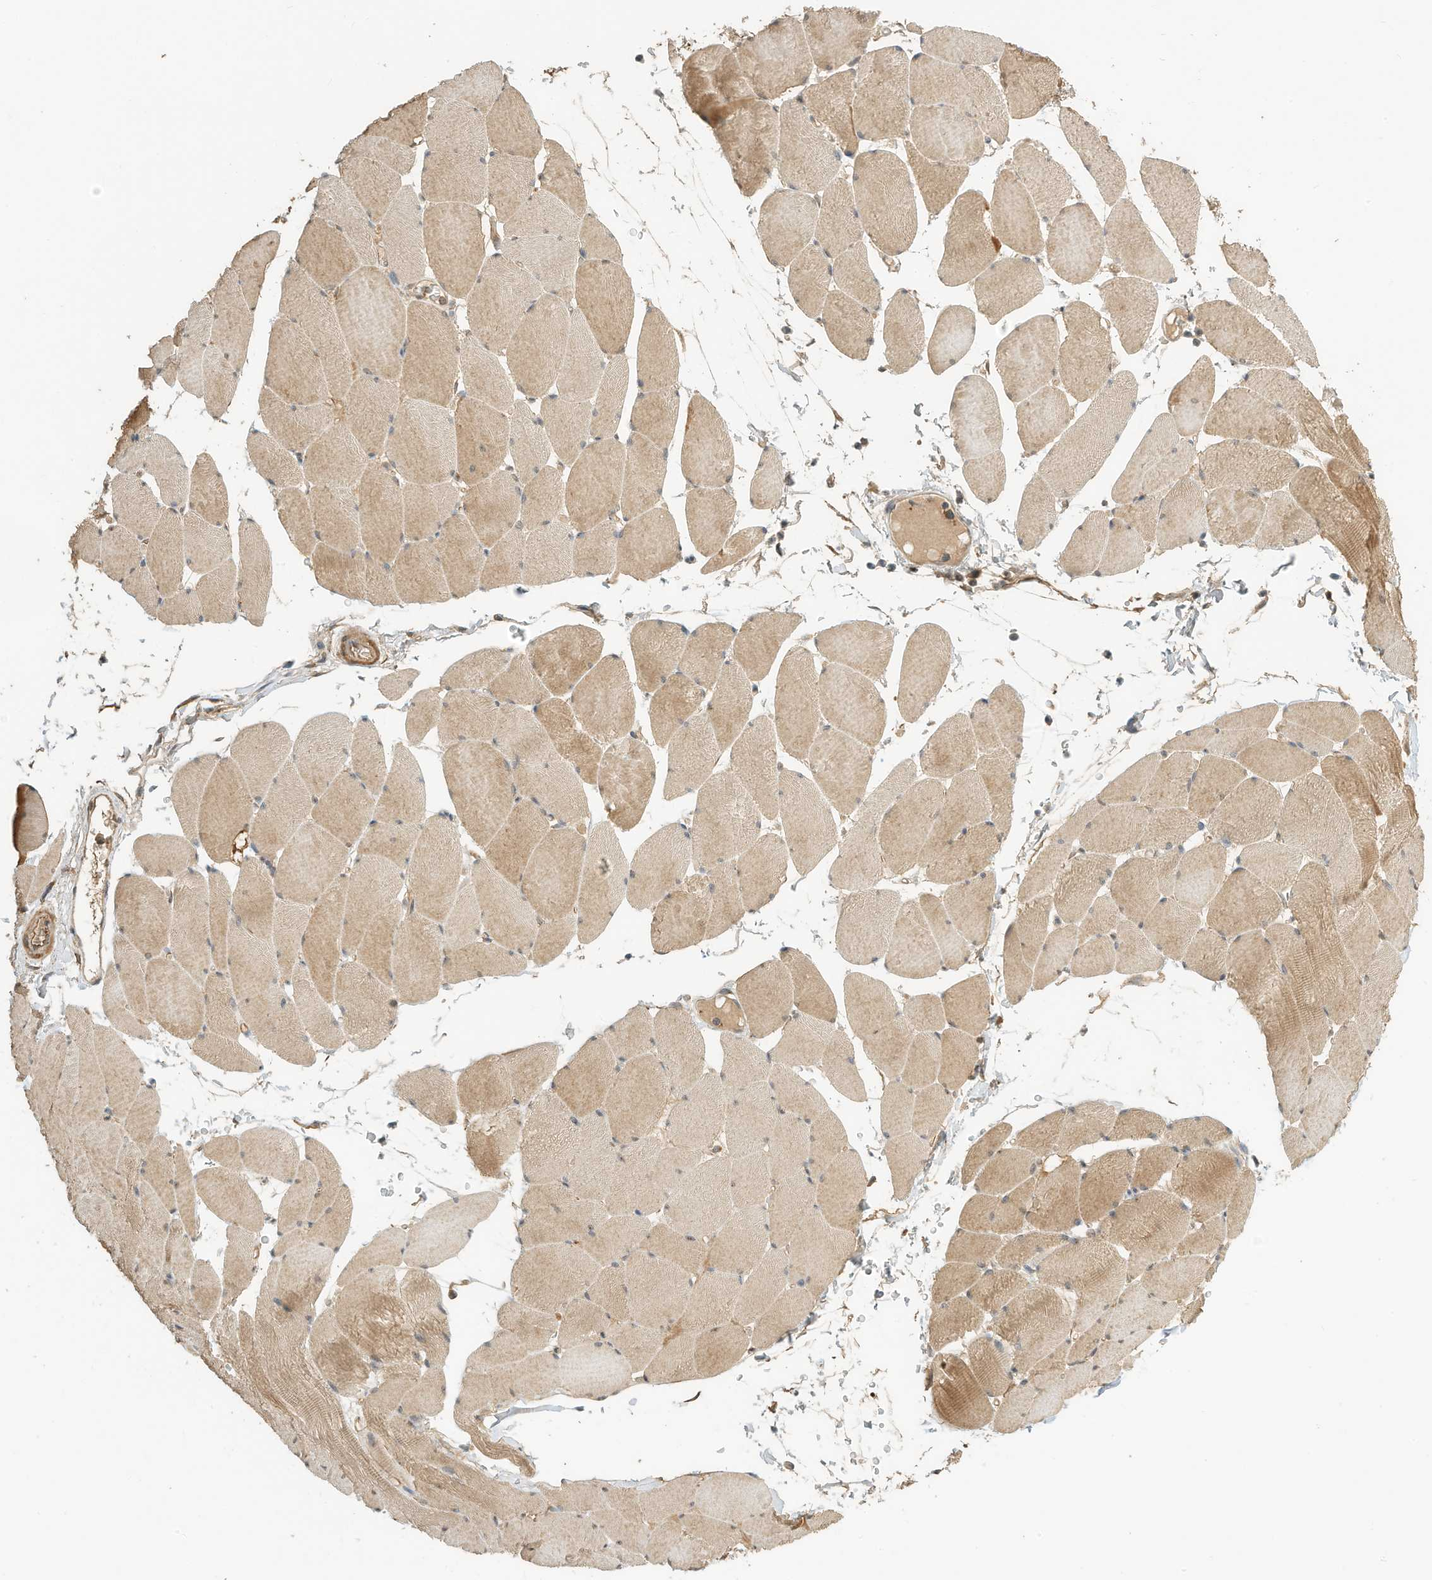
{"staining": {"intensity": "moderate", "quantity": "25%-75%", "location": "cytoplasmic/membranous"}, "tissue": "skeletal muscle", "cell_type": "Myocytes", "image_type": "normal", "snomed": [{"axis": "morphology", "description": "Normal tissue, NOS"}, {"axis": "topography", "description": "Skeletal muscle"}, {"axis": "topography", "description": "Head-Neck"}], "caption": "A histopathology image of human skeletal muscle stained for a protein demonstrates moderate cytoplasmic/membranous brown staining in myocytes. (DAB (3,3'-diaminobenzidine) = brown stain, brightfield microscopy at high magnification).", "gene": "OFD1", "patient": {"sex": "male", "age": 66}}